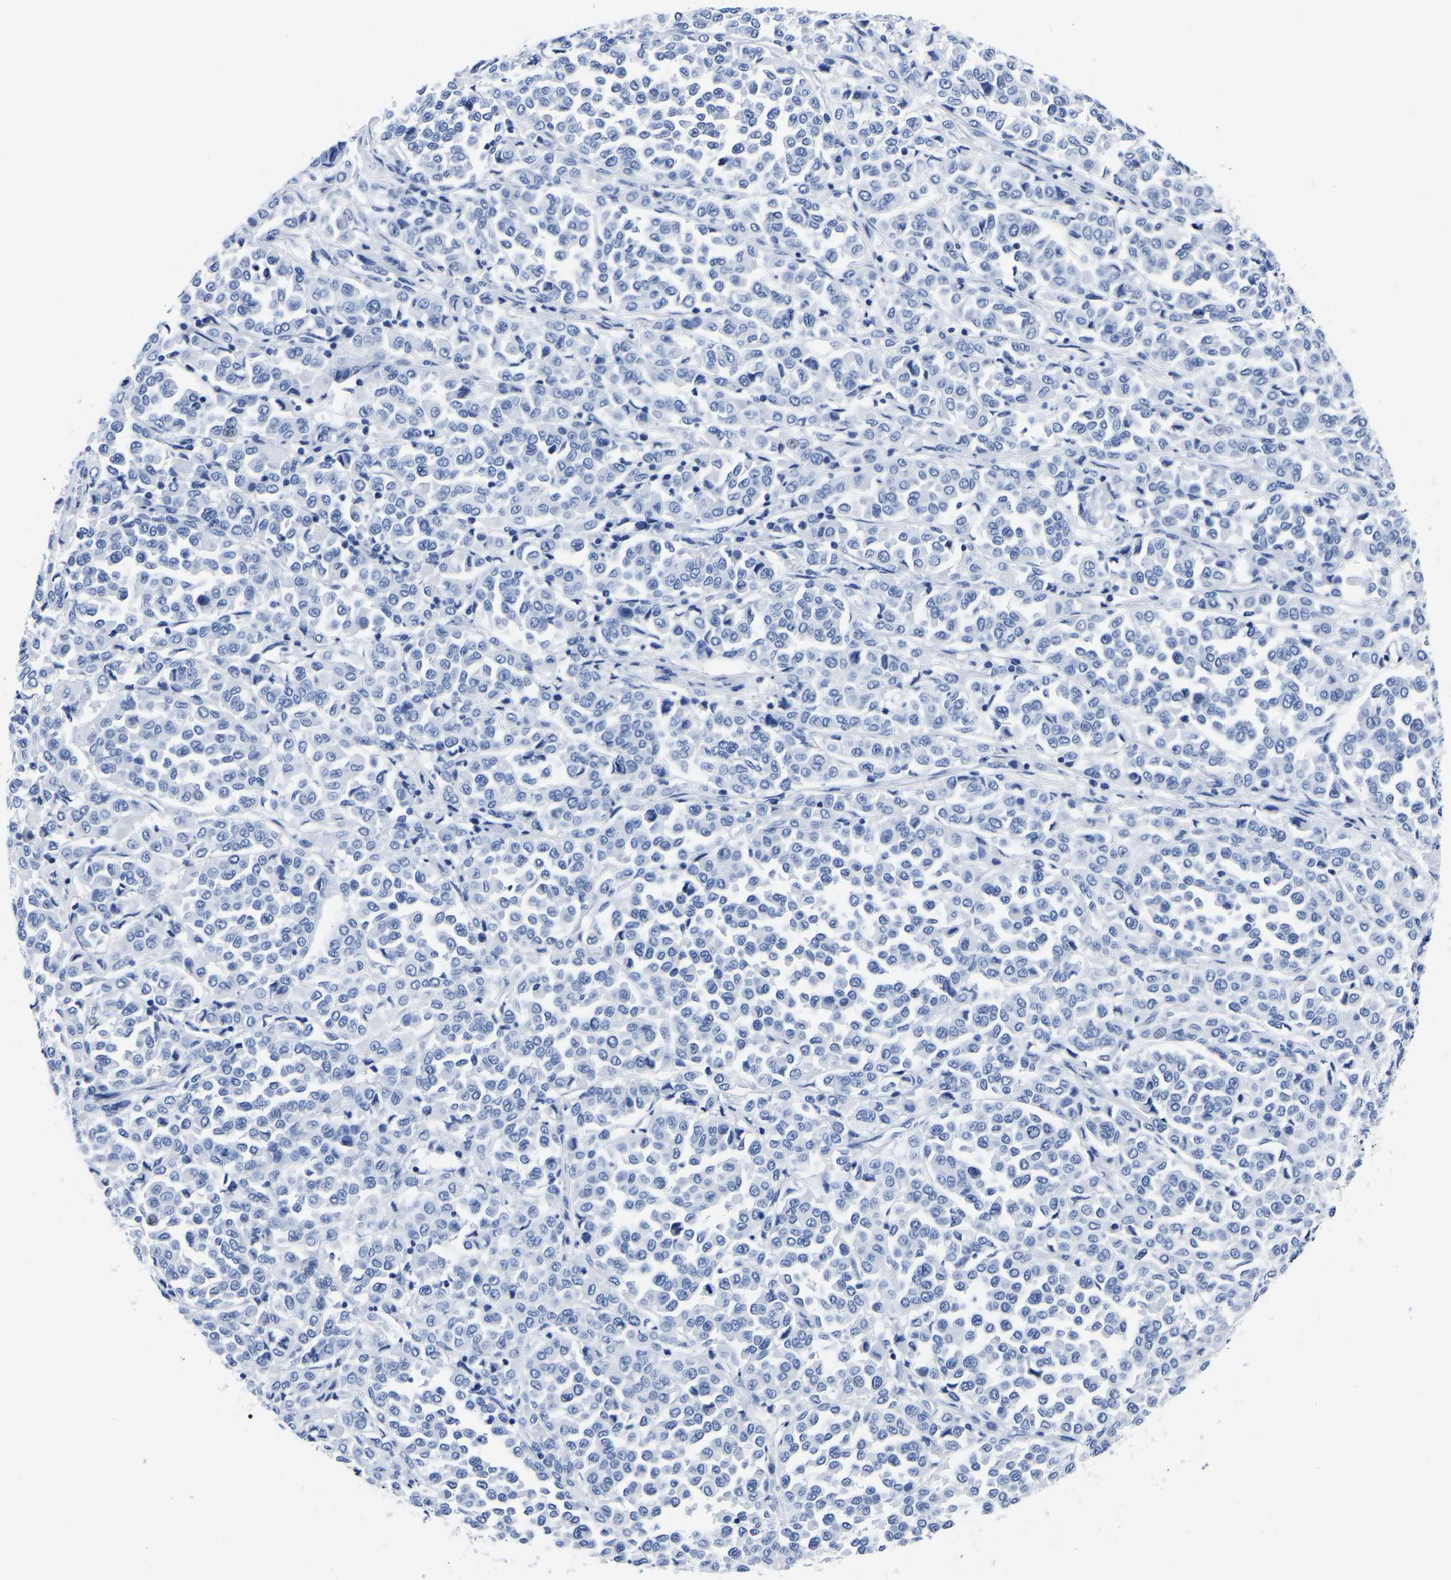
{"staining": {"intensity": "negative", "quantity": "none", "location": "none"}, "tissue": "melanoma", "cell_type": "Tumor cells", "image_type": "cancer", "snomed": [{"axis": "morphology", "description": "Malignant melanoma, Metastatic site"}, {"axis": "topography", "description": "Pancreas"}], "caption": "Protein analysis of malignant melanoma (metastatic site) reveals no significant expression in tumor cells.", "gene": "IMPG2", "patient": {"sex": "female", "age": 30}}